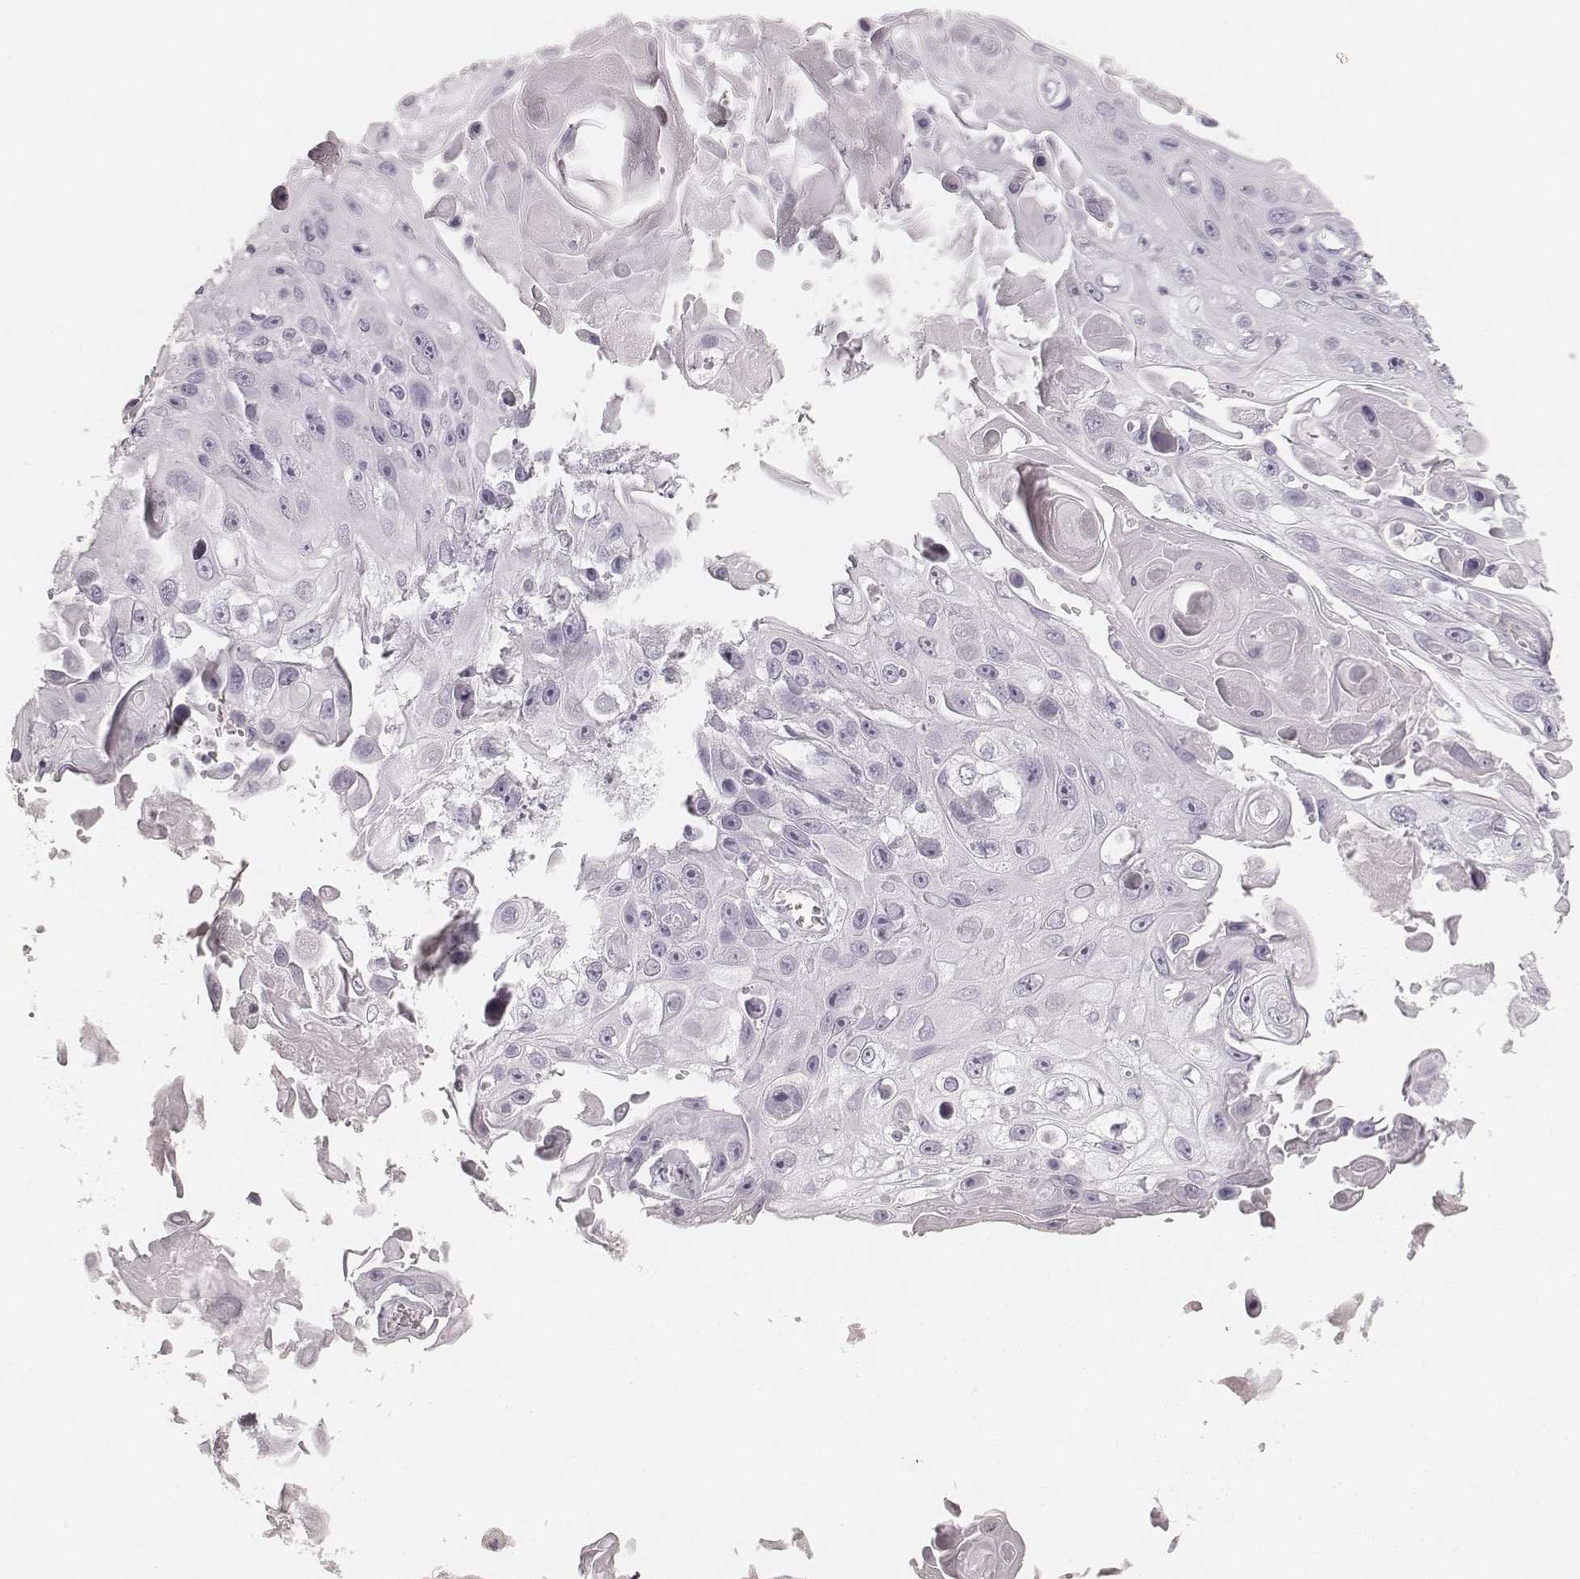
{"staining": {"intensity": "negative", "quantity": "none", "location": "none"}, "tissue": "skin cancer", "cell_type": "Tumor cells", "image_type": "cancer", "snomed": [{"axis": "morphology", "description": "Squamous cell carcinoma, NOS"}, {"axis": "topography", "description": "Skin"}], "caption": "Skin squamous cell carcinoma was stained to show a protein in brown. There is no significant positivity in tumor cells. (DAB immunohistochemistry with hematoxylin counter stain).", "gene": "KRT34", "patient": {"sex": "male", "age": 82}}